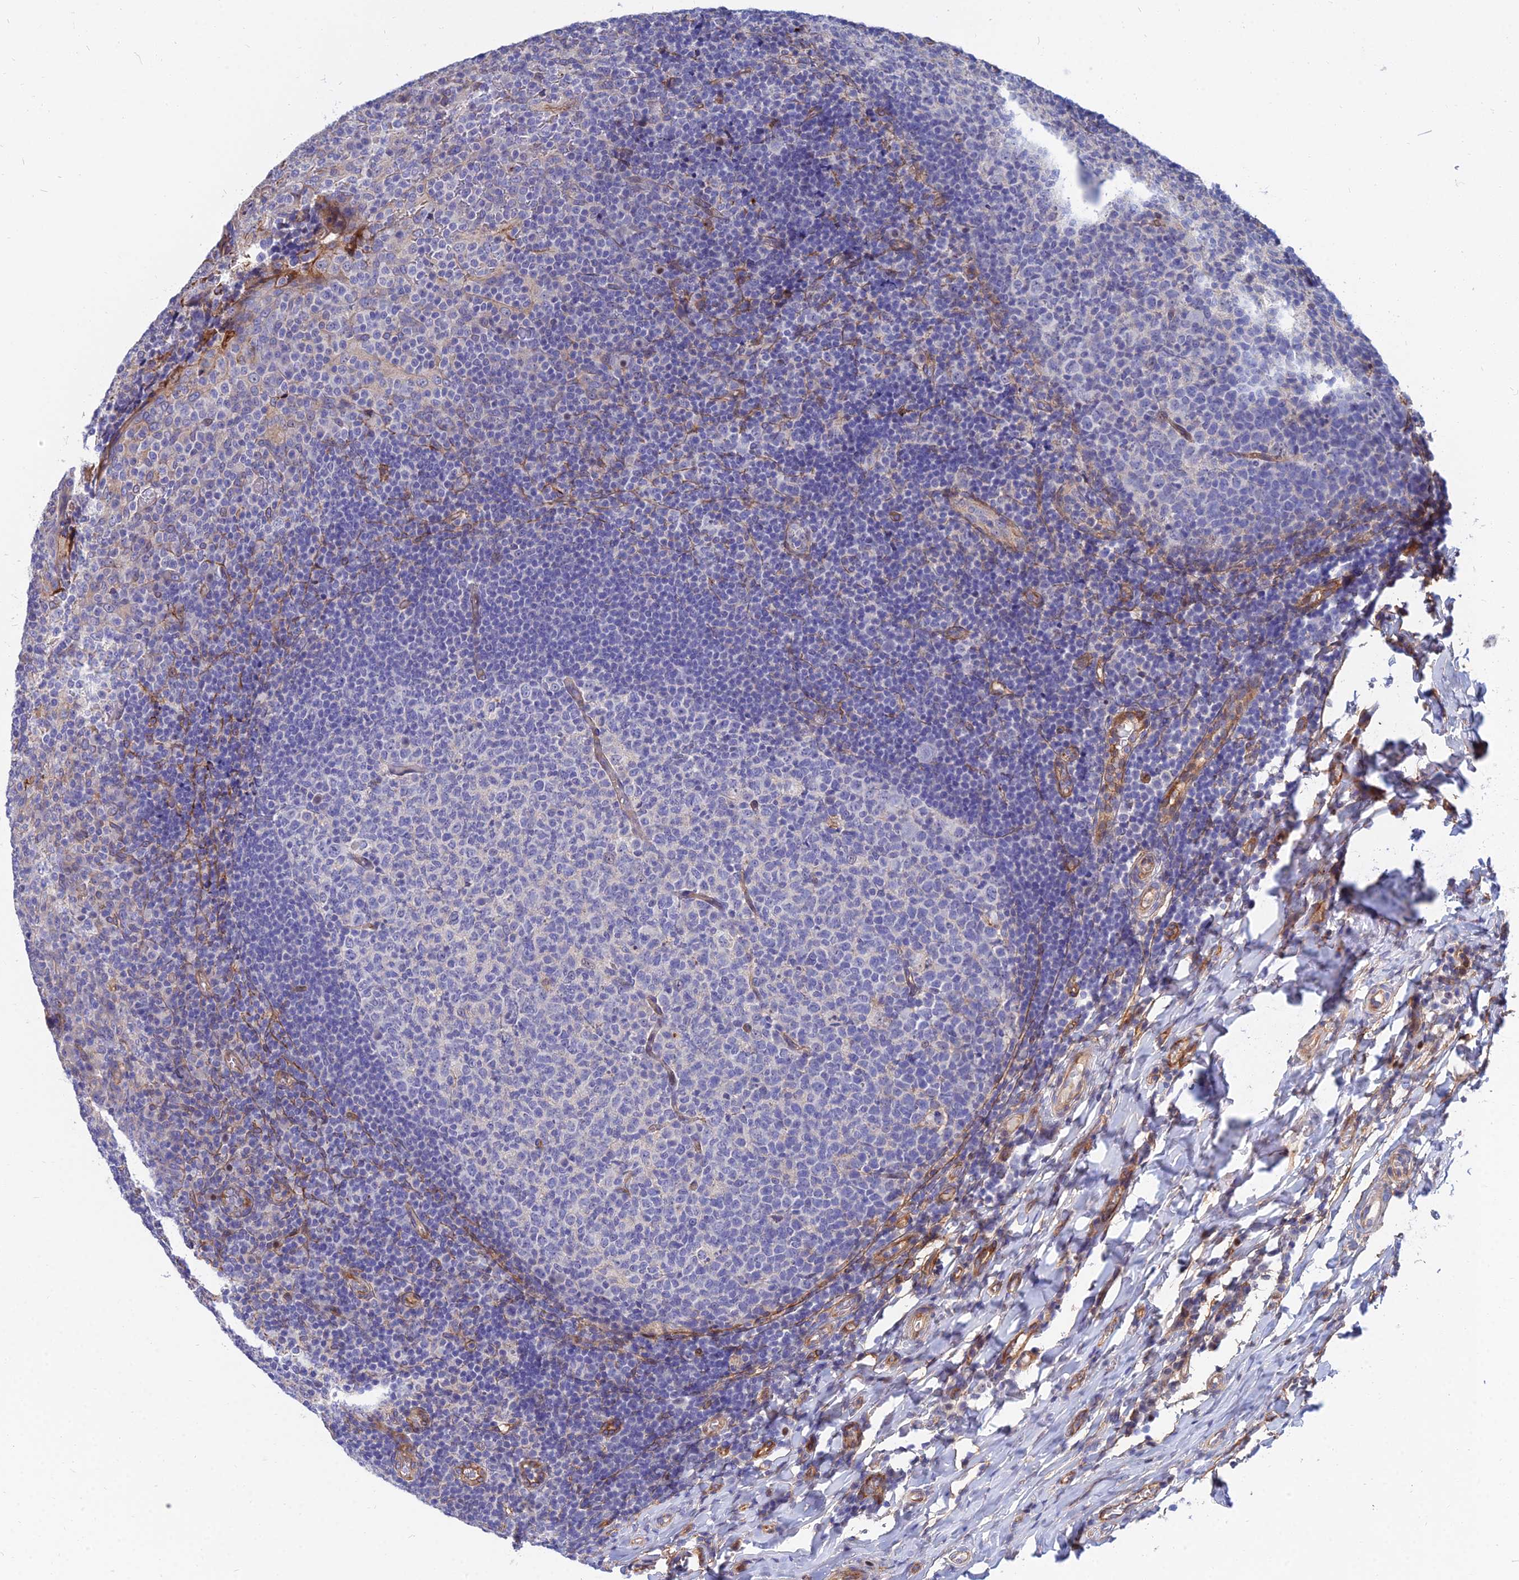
{"staining": {"intensity": "negative", "quantity": "none", "location": "none"}, "tissue": "tonsil", "cell_type": "Germinal center cells", "image_type": "normal", "snomed": [{"axis": "morphology", "description": "Normal tissue, NOS"}, {"axis": "topography", "description": "Tonsil"}], "caption": "IHC micrograph of unremarkable tonsil: human tonsil stained with DAB reveals no significant protein staining in germinal center cells.", "gene": "TRIM43B", "patient": {"sex": "female", "age": 19}}